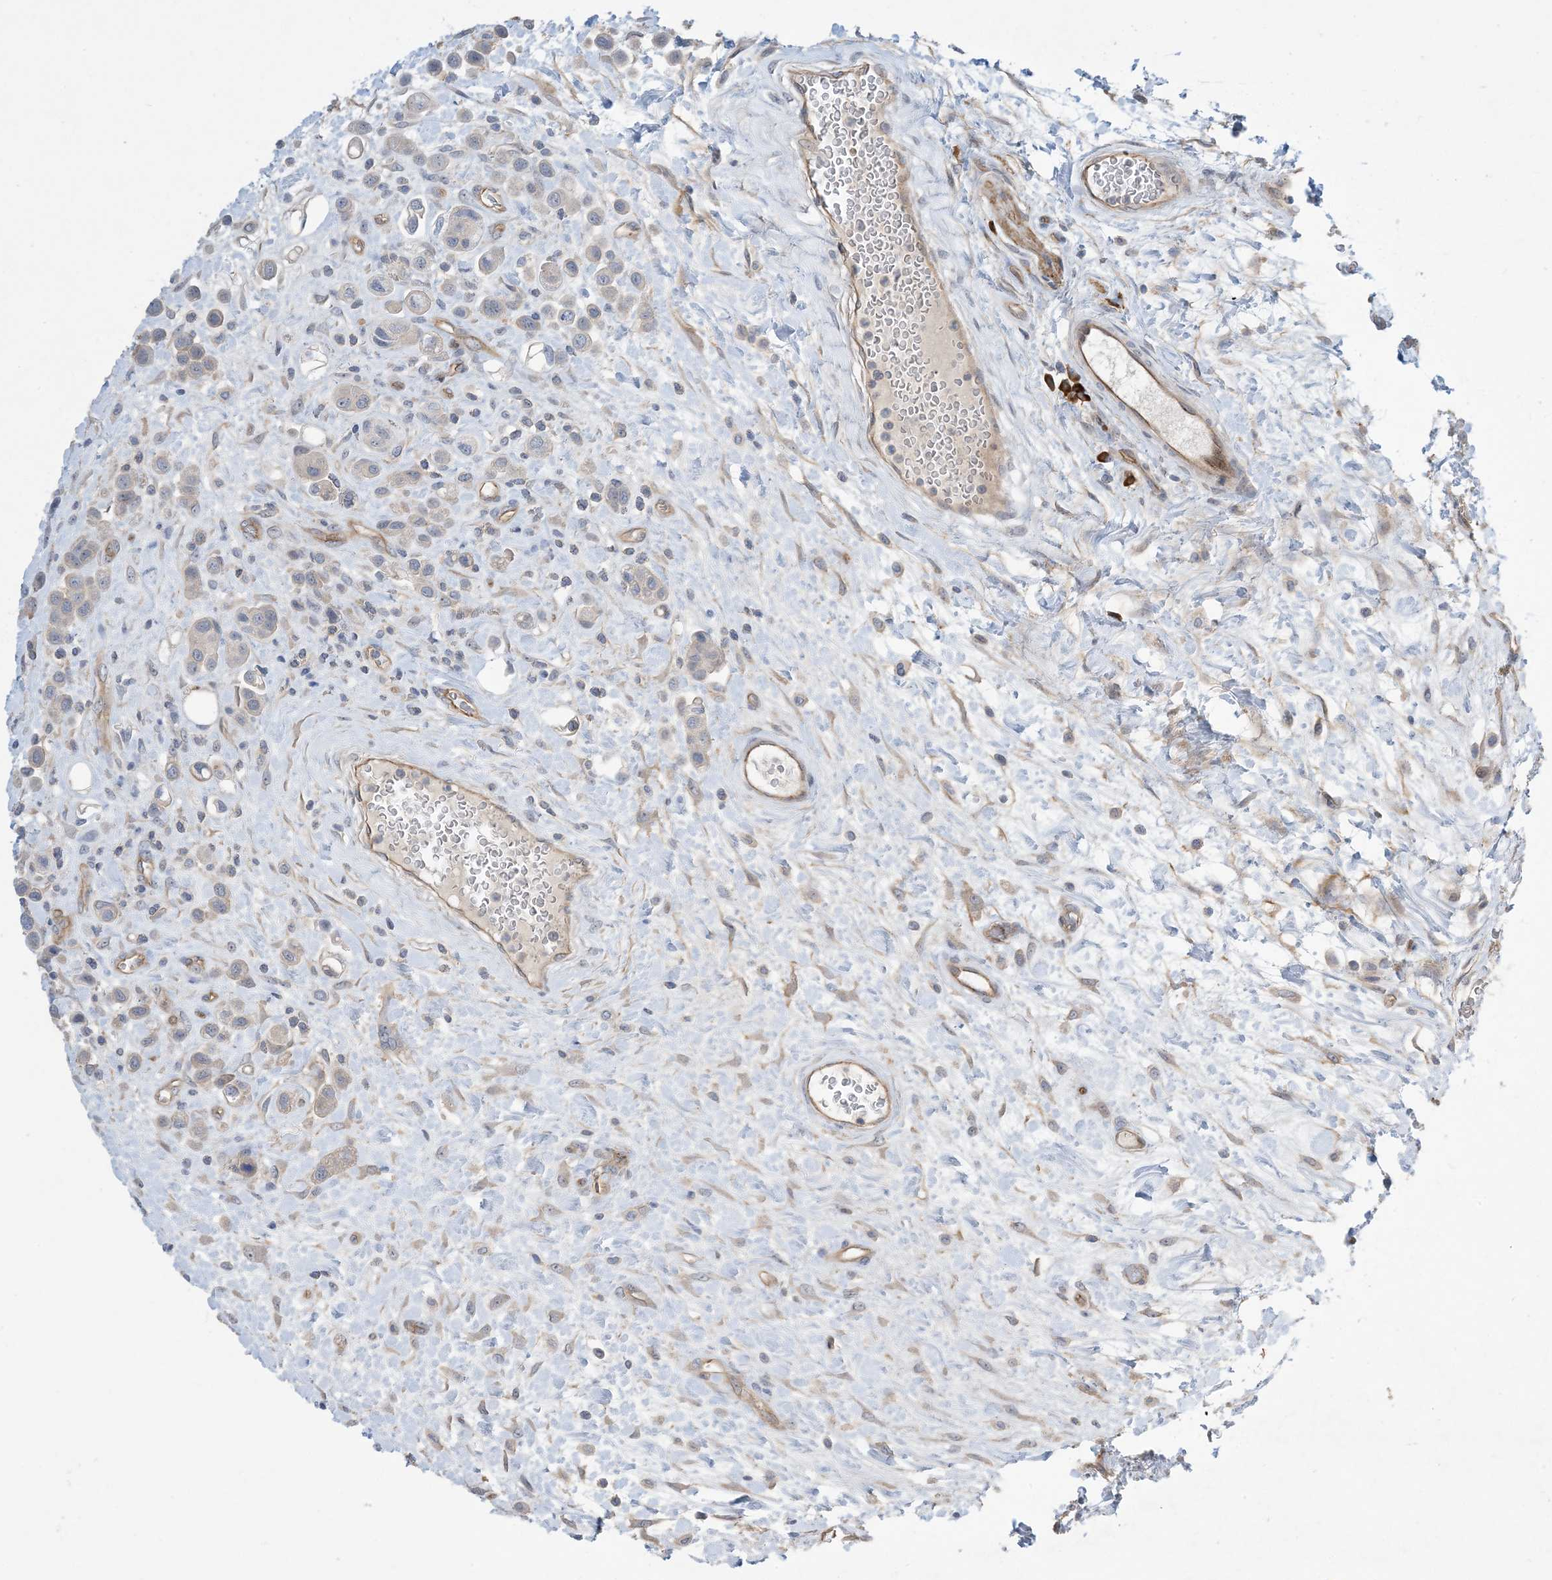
{"staining": {"intensity": "negative", "quantity": "none", "location": "none"}, "tissue": "urothelial cancer", "cell_type": "Tumor cells", "image_type": "cancer", "snomed": [{"axis": "morphology", "description": "Urothelial carcinoma, High grade"}, {"axis": "topography", "description": "Urinary bladder"}], "caption": "IHC image of neoplastic tissue: high-grade urothelial carcinoma stained with DAB (3,3'-diaminobenzidine) displays no significant protein expression in tumor cells.", "gene": "AOC1", "patient": {"sex": "male", "age": 50}}